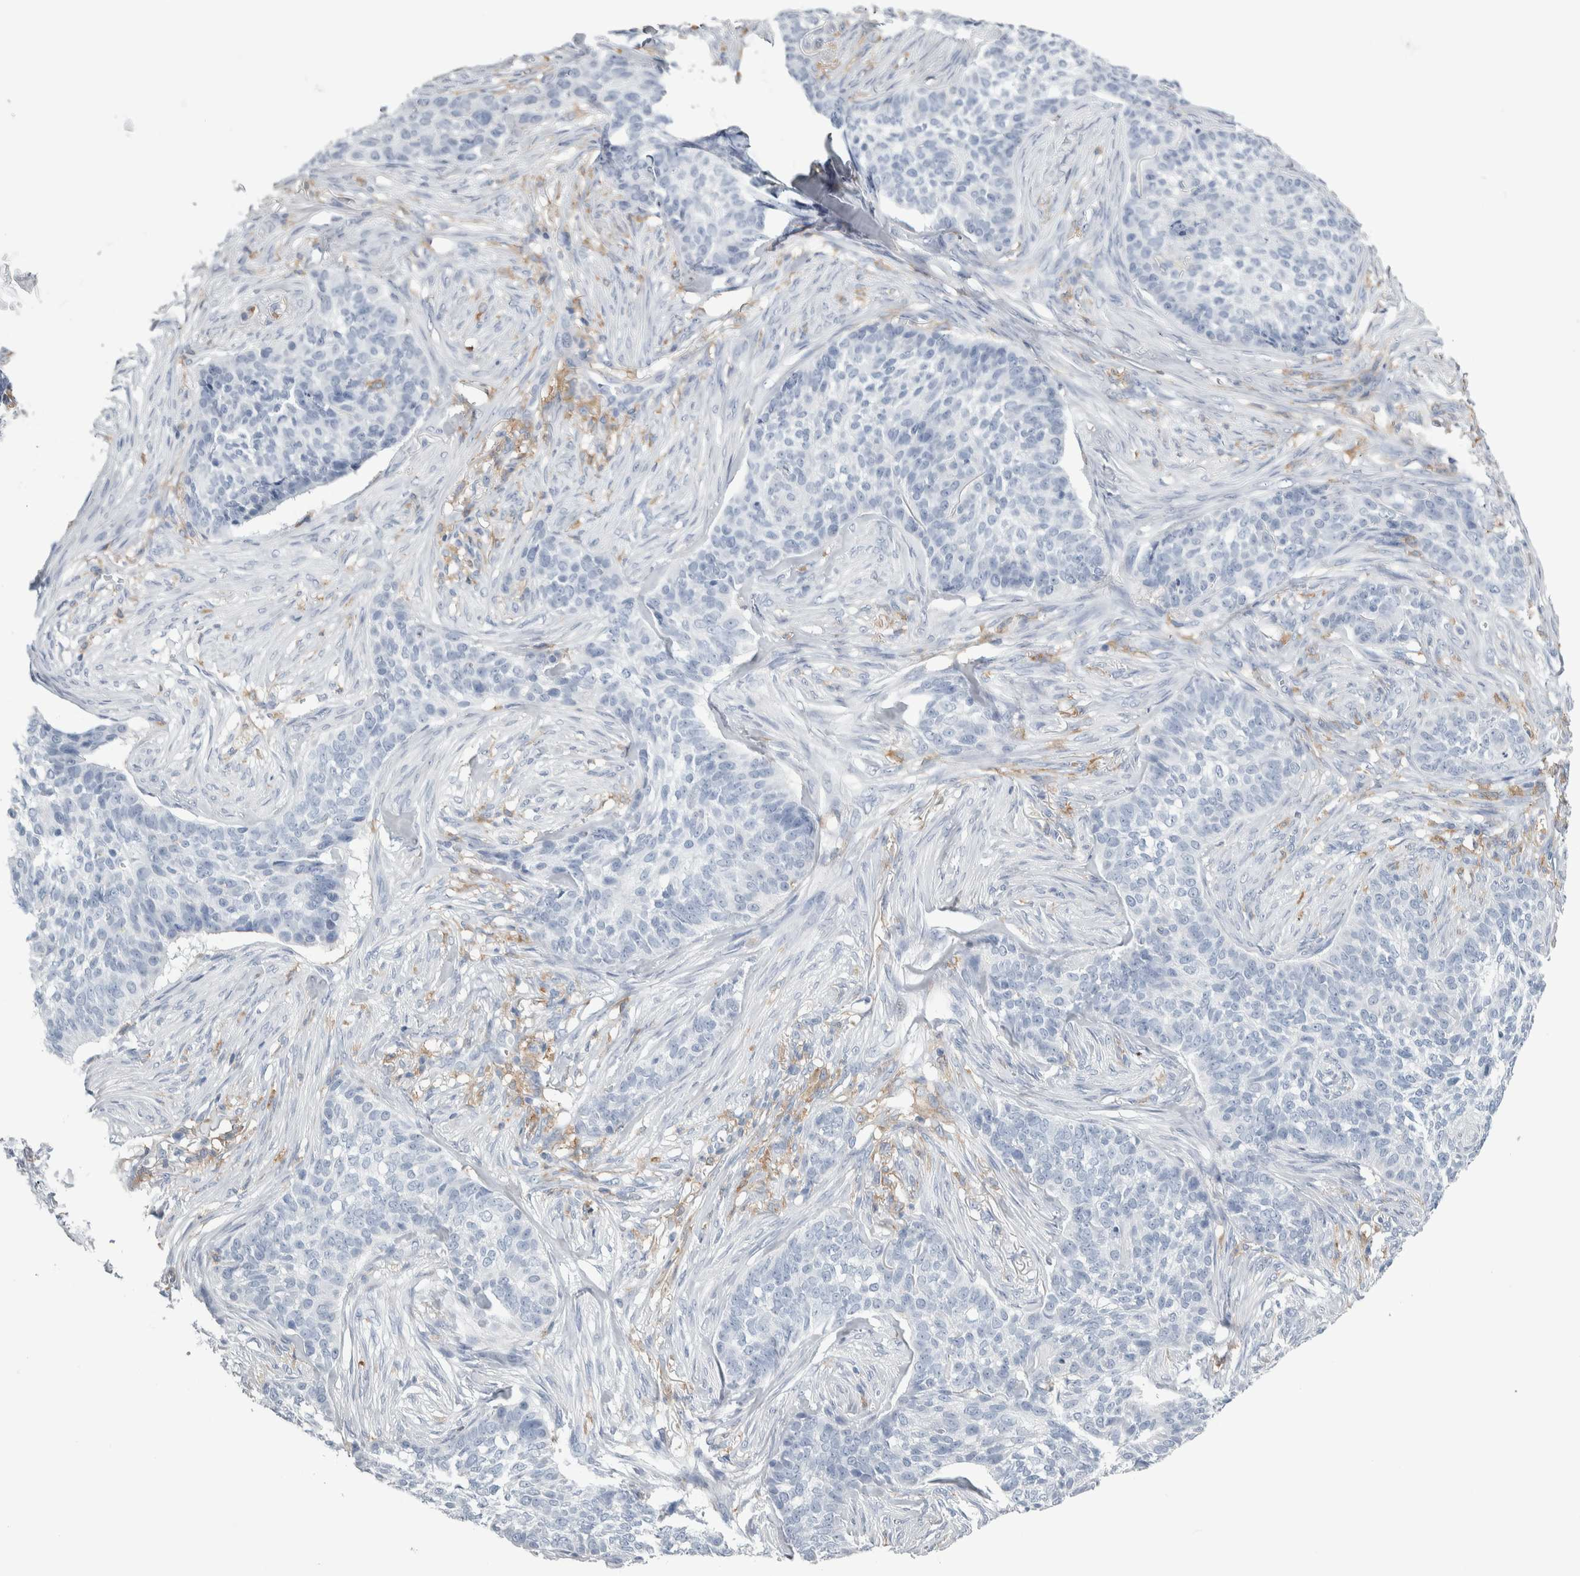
{"staining": {"intensity": "negative", "quantity": "none", "location": "none"}, "tissue": "skin cancer", "cell_type": "Tumor cells", "image_type": "cancer", "snomed": [{"axis": "morphology", "description": "Basal cell carcinoma"}, {"axis": "topography", "description": "Skin"}], "caption": "A histopathology image of basal cell carcinoma (skin) stained for a protein reveals no brown staining in tumor cells.", "gene": "SKAP2", "patient": {"sex": "male", "age": 85}}